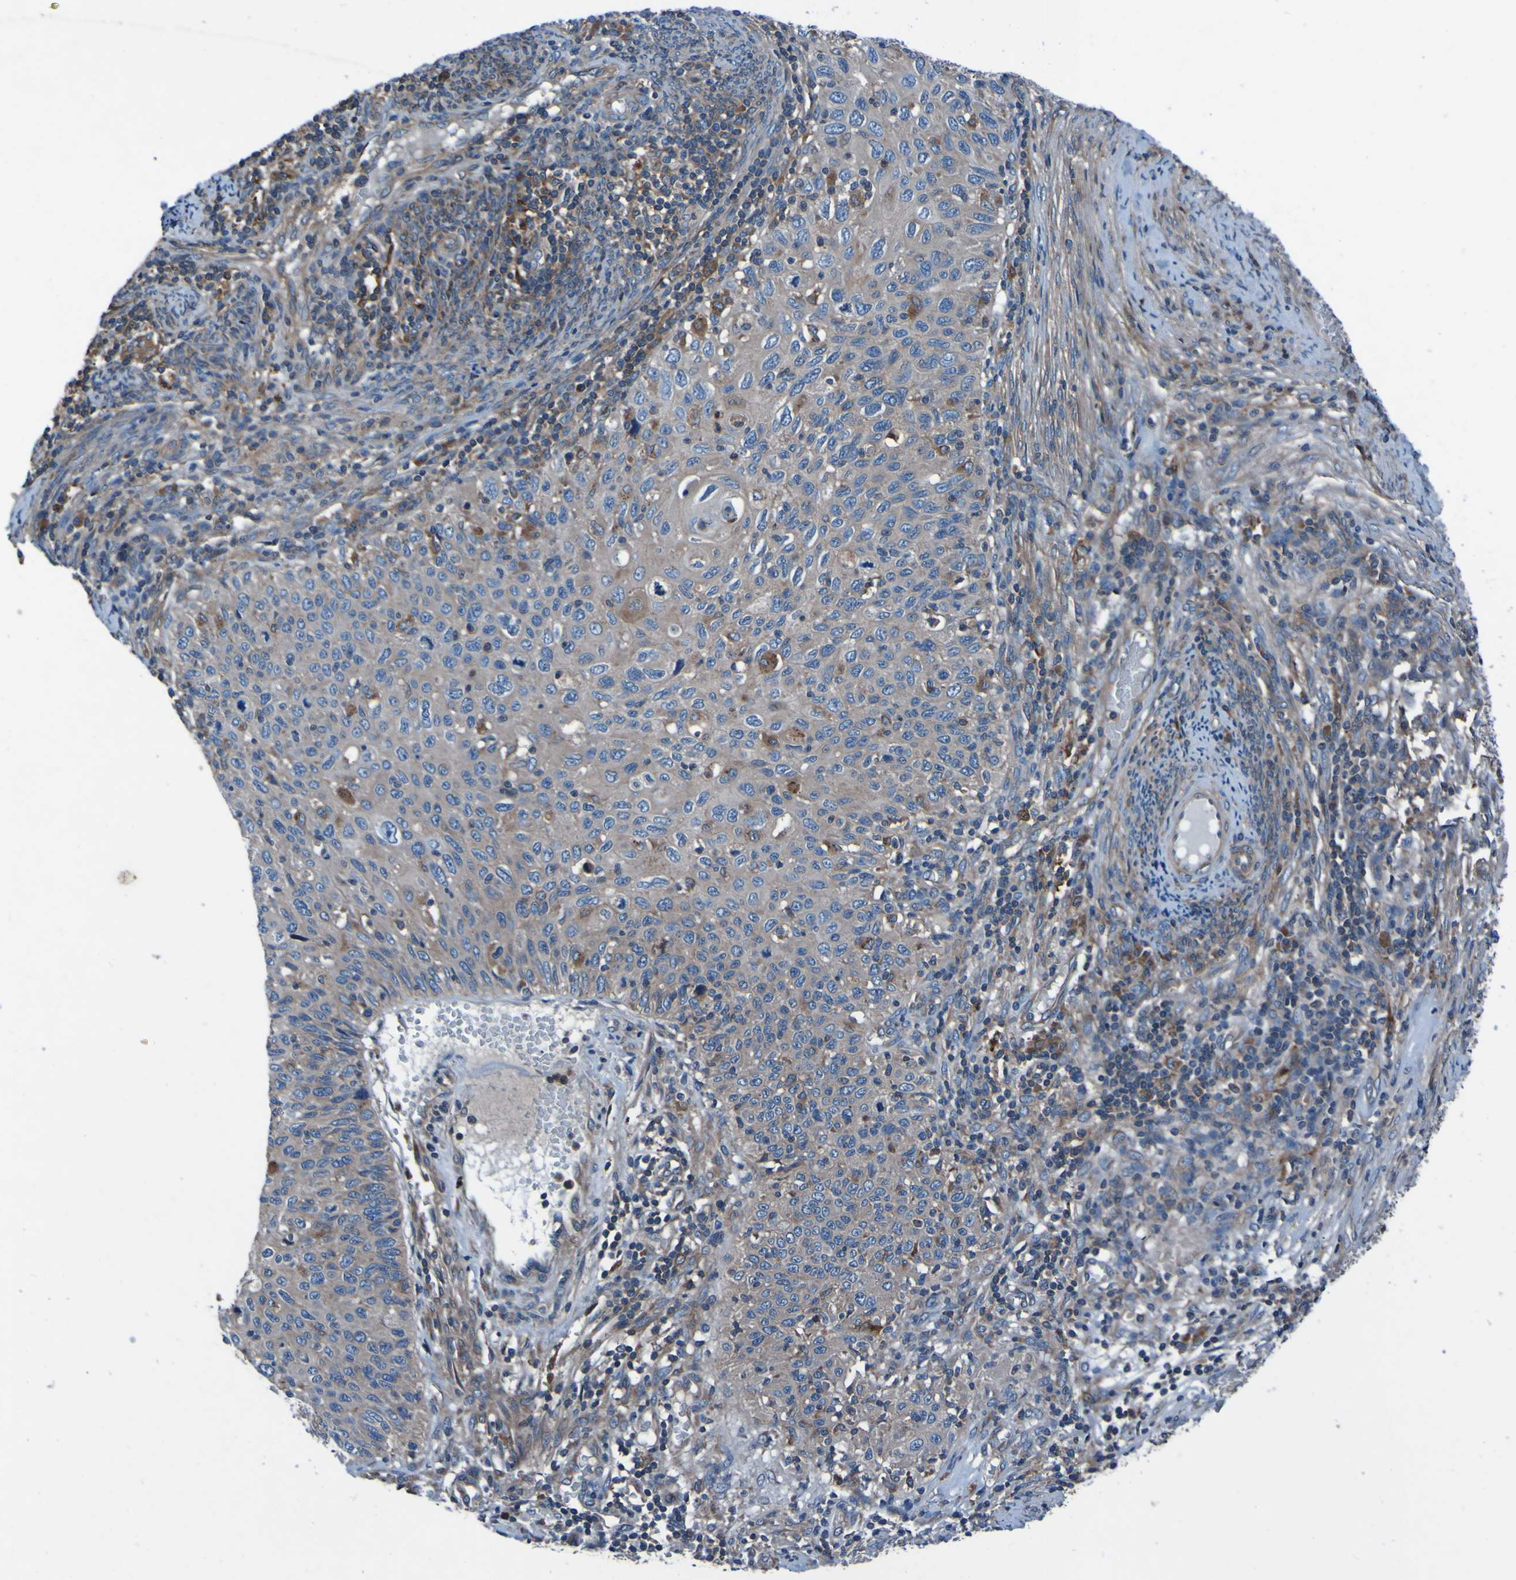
{"staining": {"intensity": "weak", "quantity": ">75%", "location": "cytoplasmic/membranous"}, "tissue": "cervical cancer", "cell_type": "Tumor cells", "image_type": "cancer", "snomed": [{"axis": "morphology", "description": "Squamous cell carcinoma, NOS"}, {"axis": "topography", "description": "Cervix"}], "caption": "Cervical cancer stained with a protein marker exhibits weak staining in tumor cells.", "gene": "RAB5B", "patient": {"sex": "female", "age": 70}}